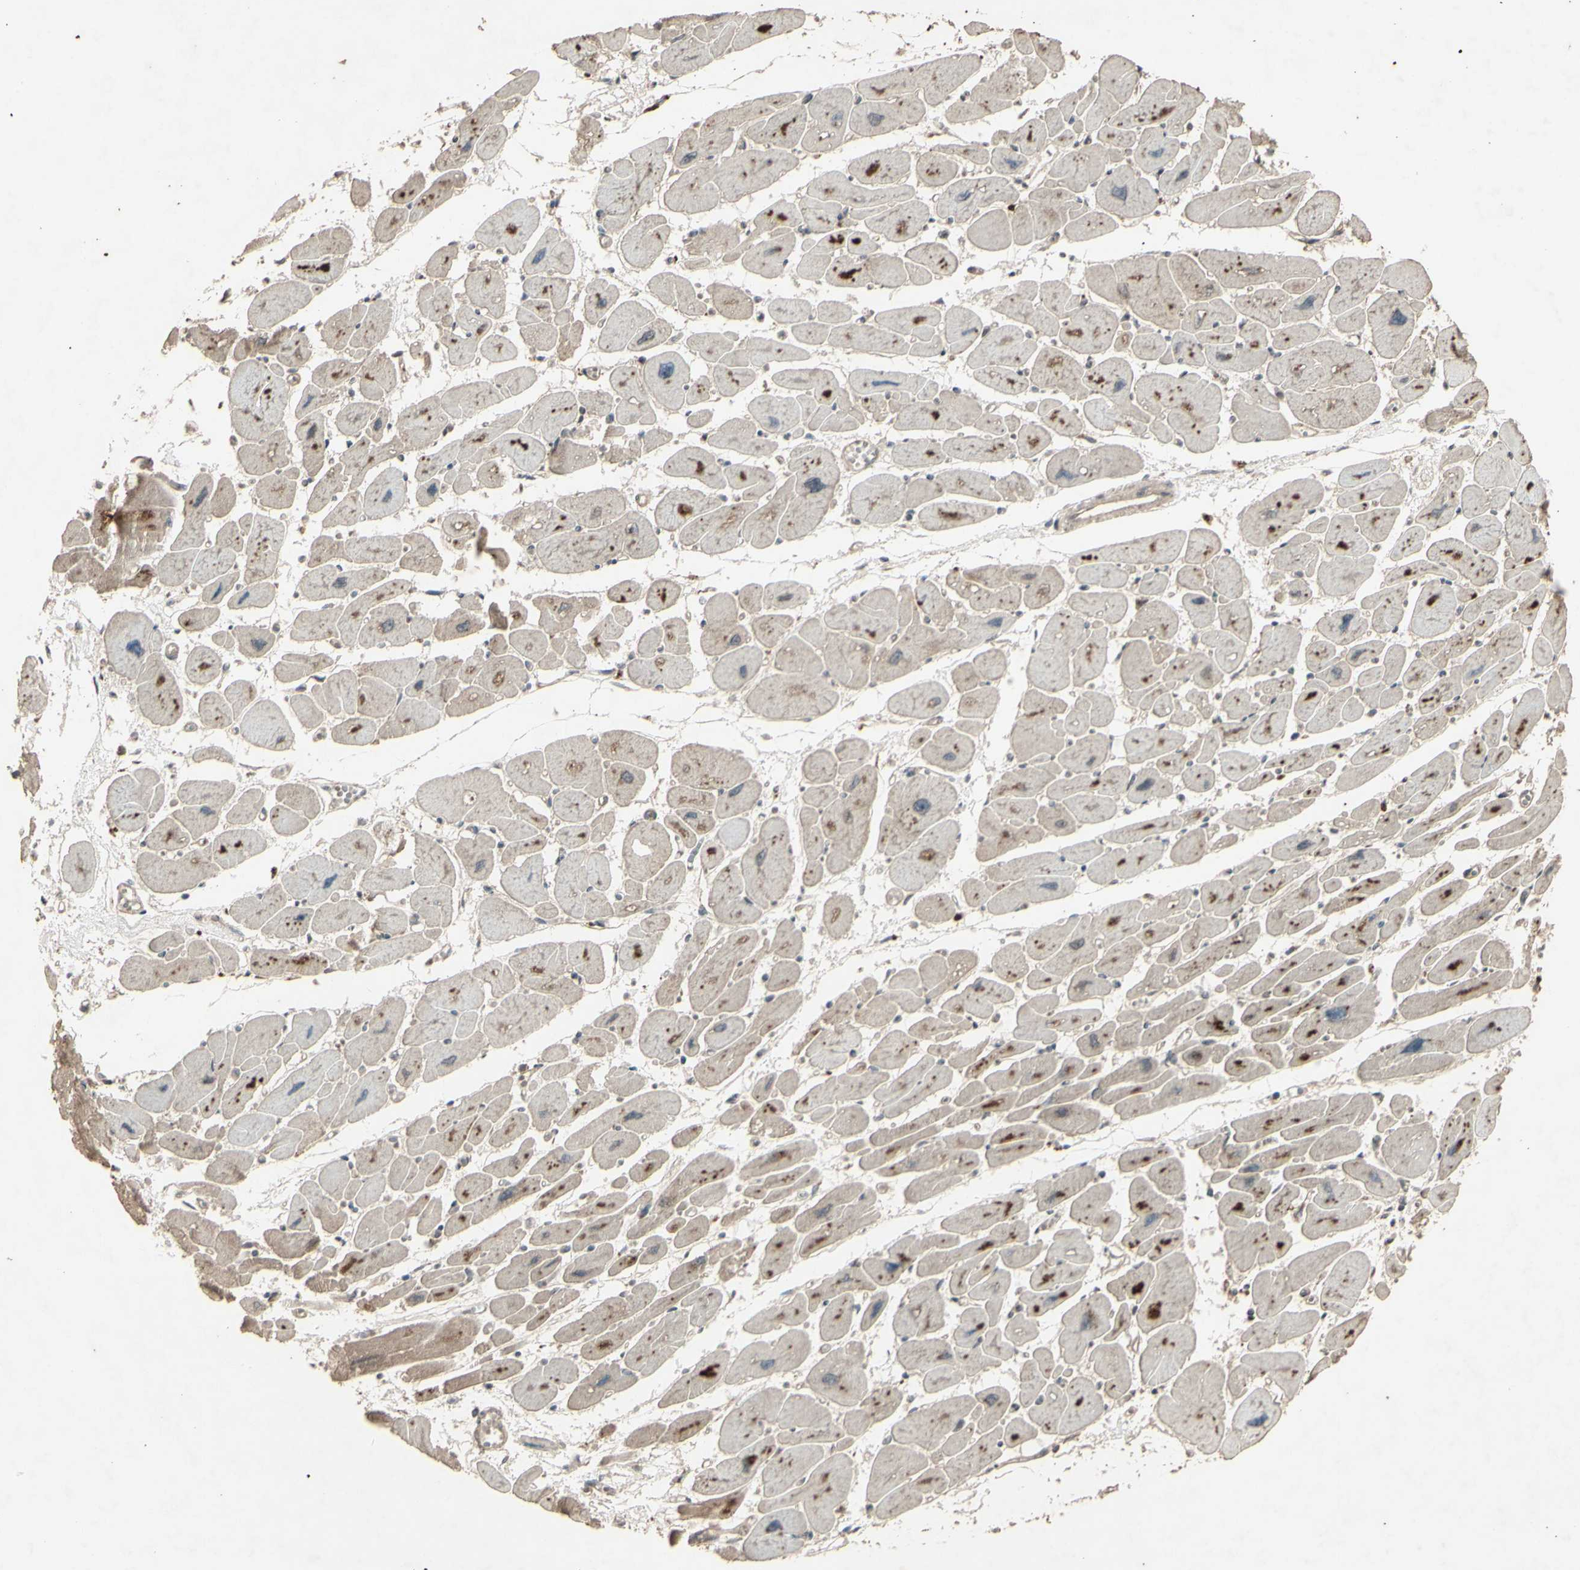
{"staining": {"intensity": "moderate", "quantity": "25%-75%", "location": "cytoplasmic/membranous"}, "tissue": "heart muscle", "cell_type": "Cardiomyocytes", "image_type": "normal", "snomed": [{"axis": "morphology", "description": "Normal tissue, NOS"}, {"axis": "topography", "description": "Heart"}], "caption": "A brown stain labels moderate cytoplasmic/membranous positivity of a protein in cardiomyocytes of benign human heart muscle. (IHC, brightfield microscopy, high magnification).", "gene": "AP1G1", "patient": {"sex": "female", "age": 54}}